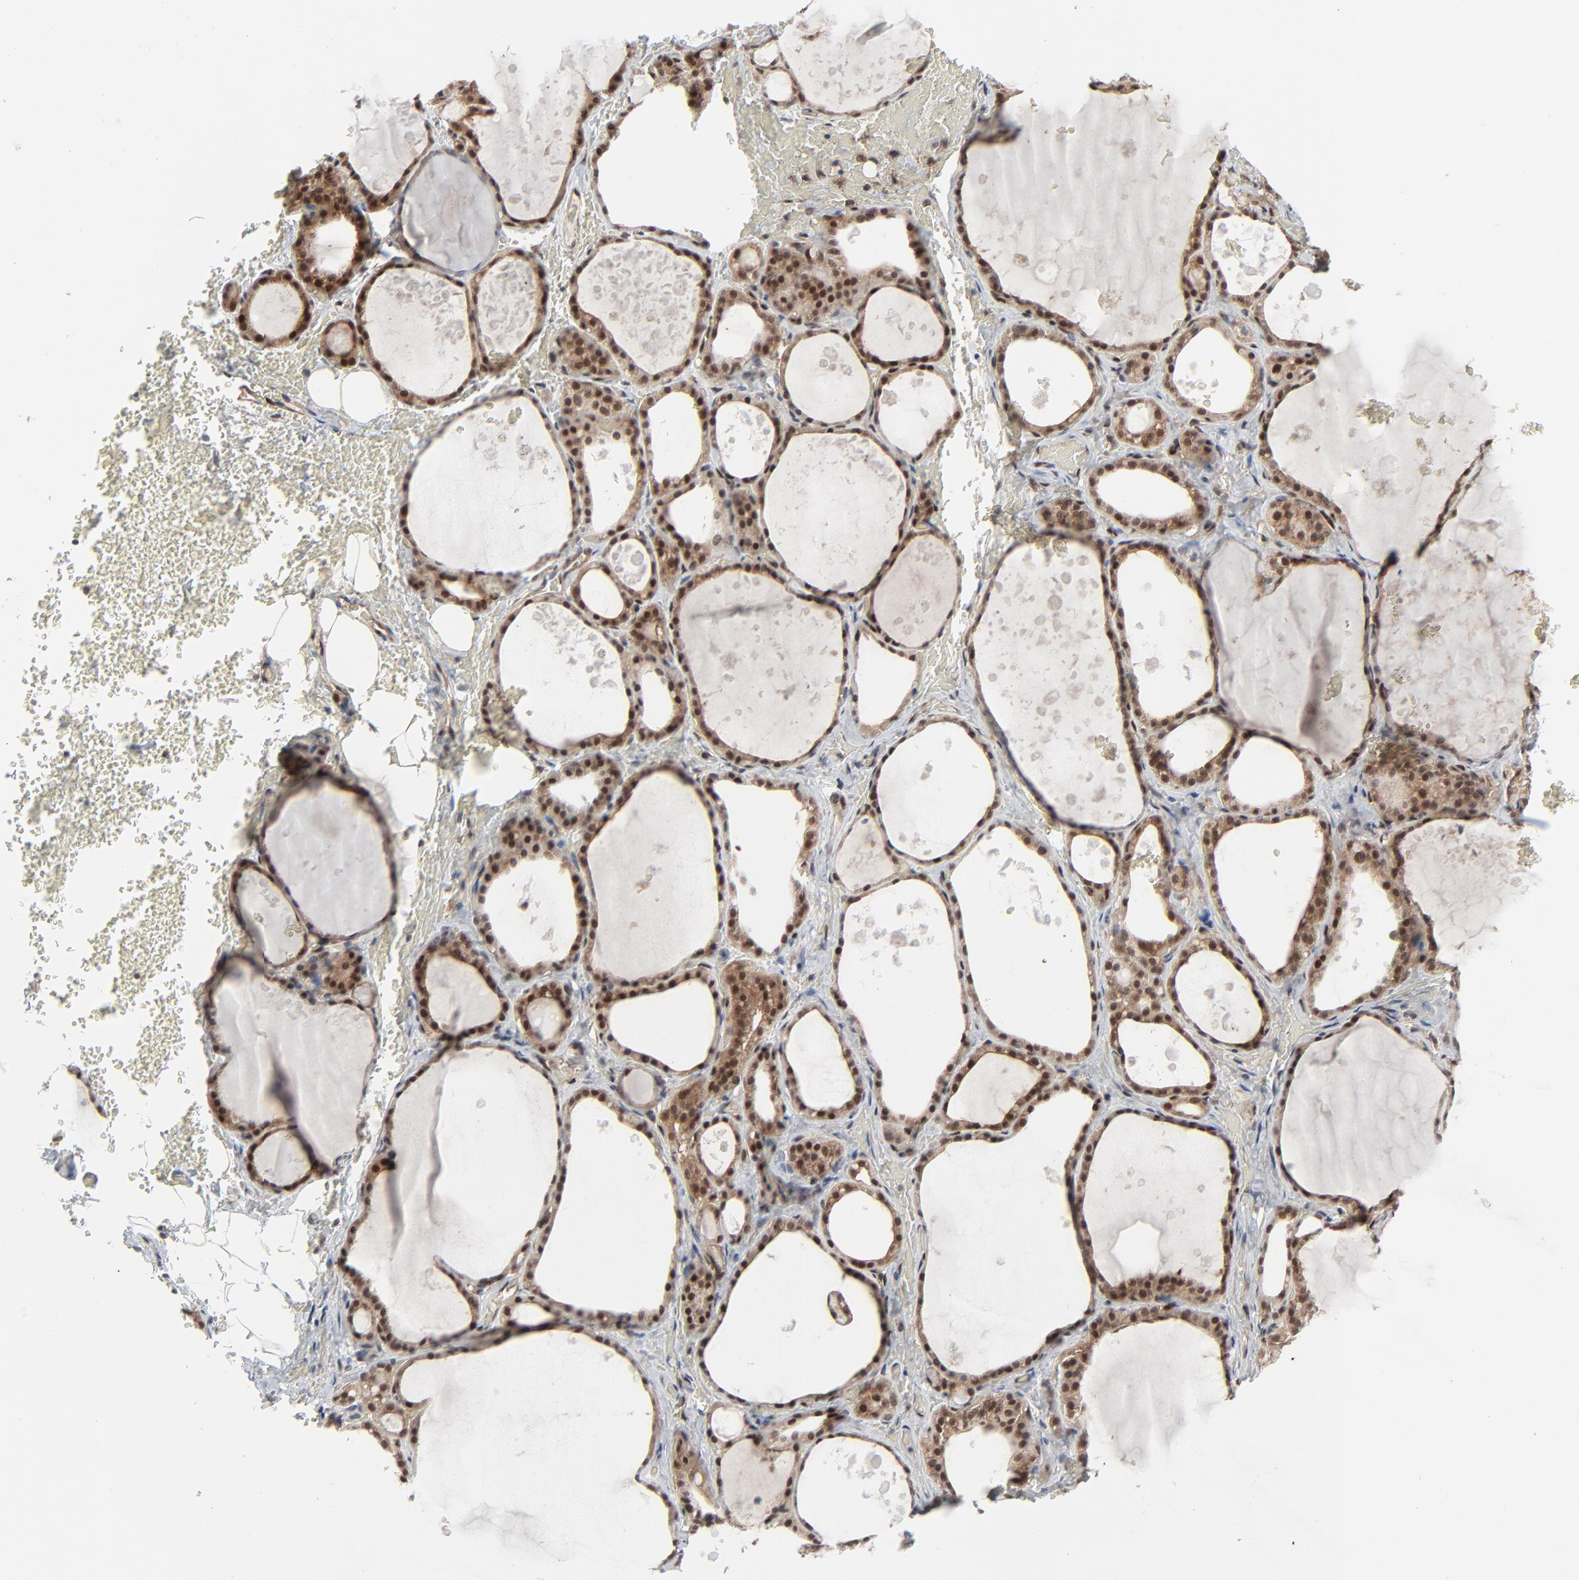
{"staining": {"intensity": "moderate", "quantity": ">75%", "location": "cytoplasmic/membranous,nuclear"}, "tissue": "thyroid gland", "cell_type": "Glandular cells", "image_type": "normal", "snomed": [{"axis": "morphology", "description": "Normal tissue, NOS"}, {"axis": "topography", "description": "Thyroid gland"}], "caption": "Immunohistochemistry photomicrograph of benign human thyroid gland stained for a protein (brown), which reveals medium levels of moderate cytoplasmic/membranous,nuclear expression in approximately >75% of glandular cells.", "gene": "AKT1", "patient": {"sex": "male", "age": 61}}